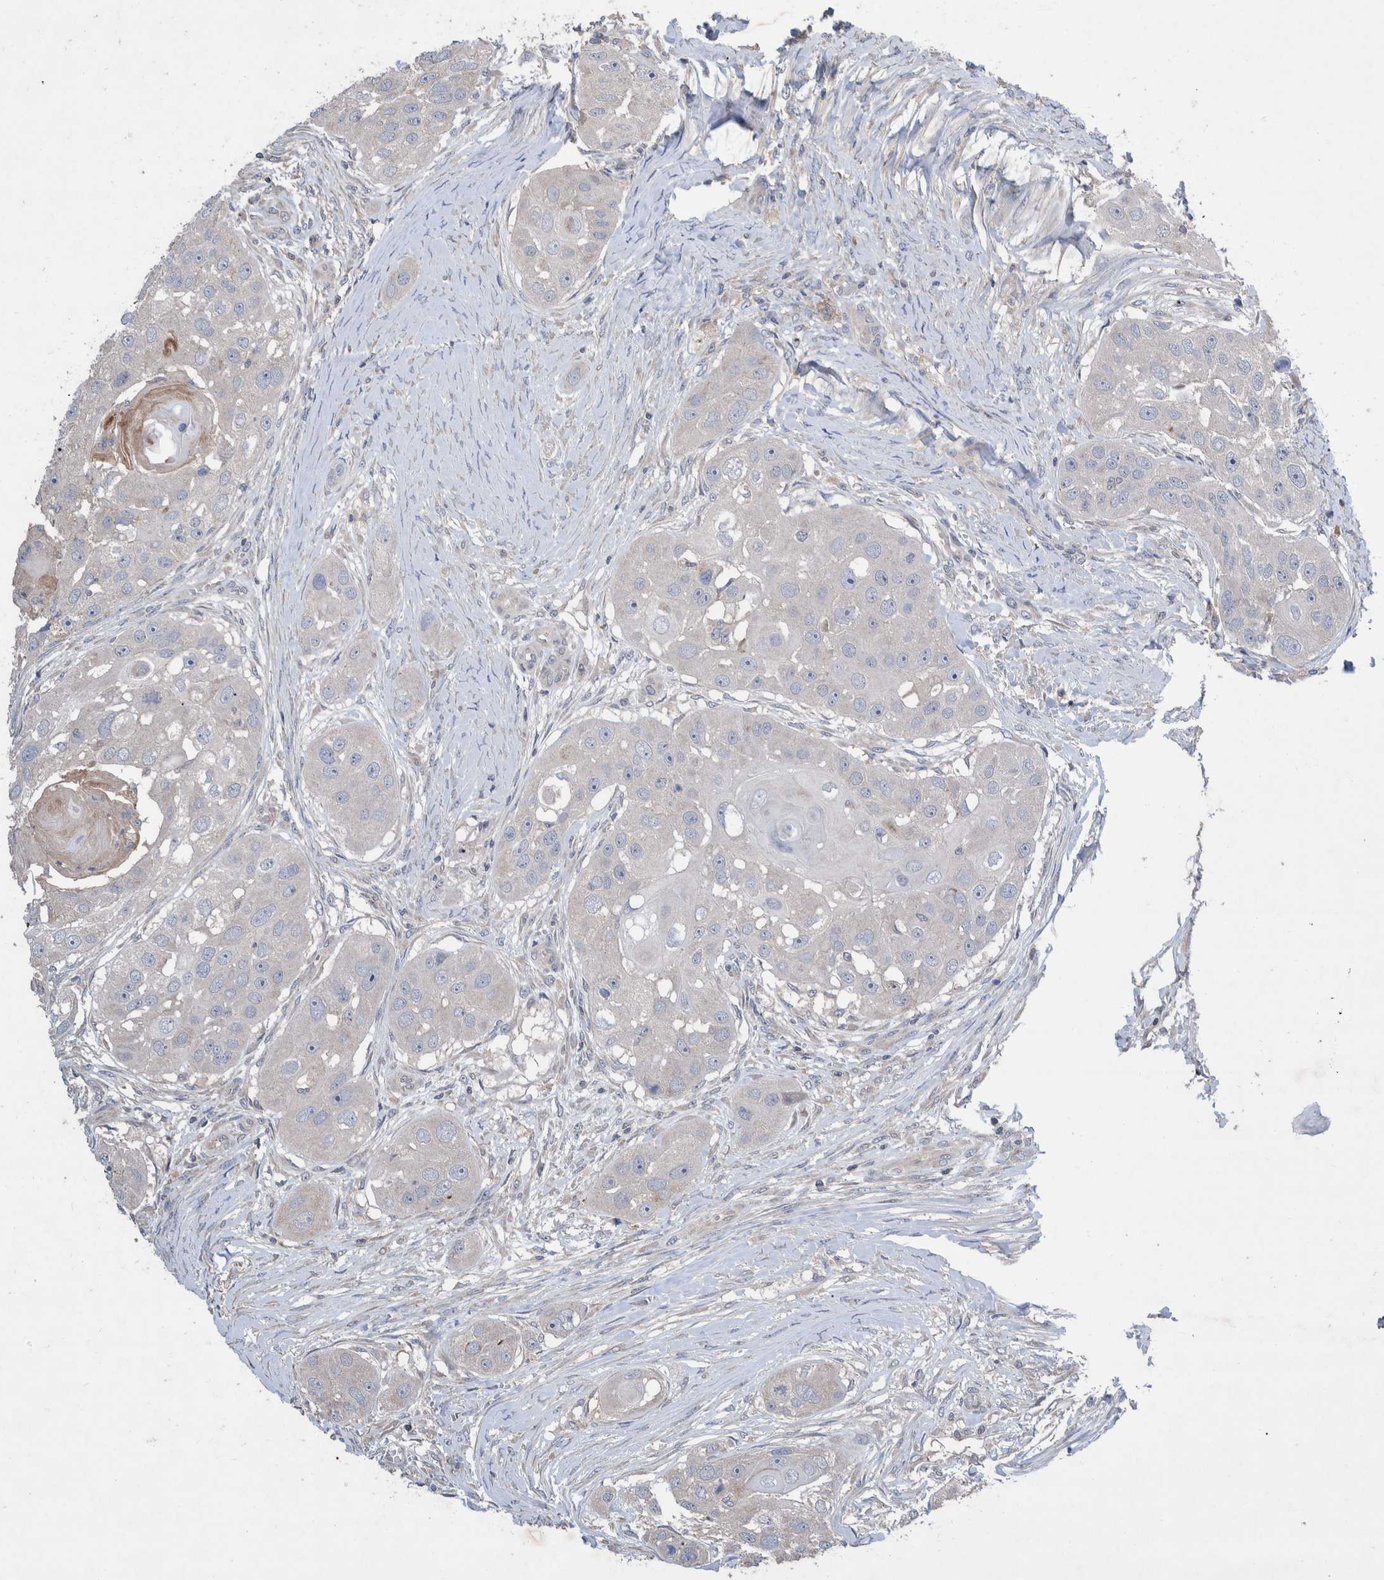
{"staining": {"intensity": "negative", "quantity": "none", "location": "none"}, "tissue": "head and neck cancer", "cell_type": "Tumor cells", "image_type": "cancer", "snomed": [{"axis": "morphology", "description": "Normal tissue, NOS"}, {"axis": "morphology", "description": "Squamous cell carcinoma, NOS"}, {"axis": "topography", "description": "Skeletal muscle"}, {"axis": "topography", "description": "Head-Neck"}], "caption": "Squamous cell carcinoma (head and neck) was stained to show a protein in brown. There is no significant positivity in tumor cells. (DAB (3,3'-diaminobenzidine) immunohistochemistry (IHC) visualized using brightfield microscopy, high magnification).", "gene": "PLPBP", "patient": {"sex": "male", "age": 51}}